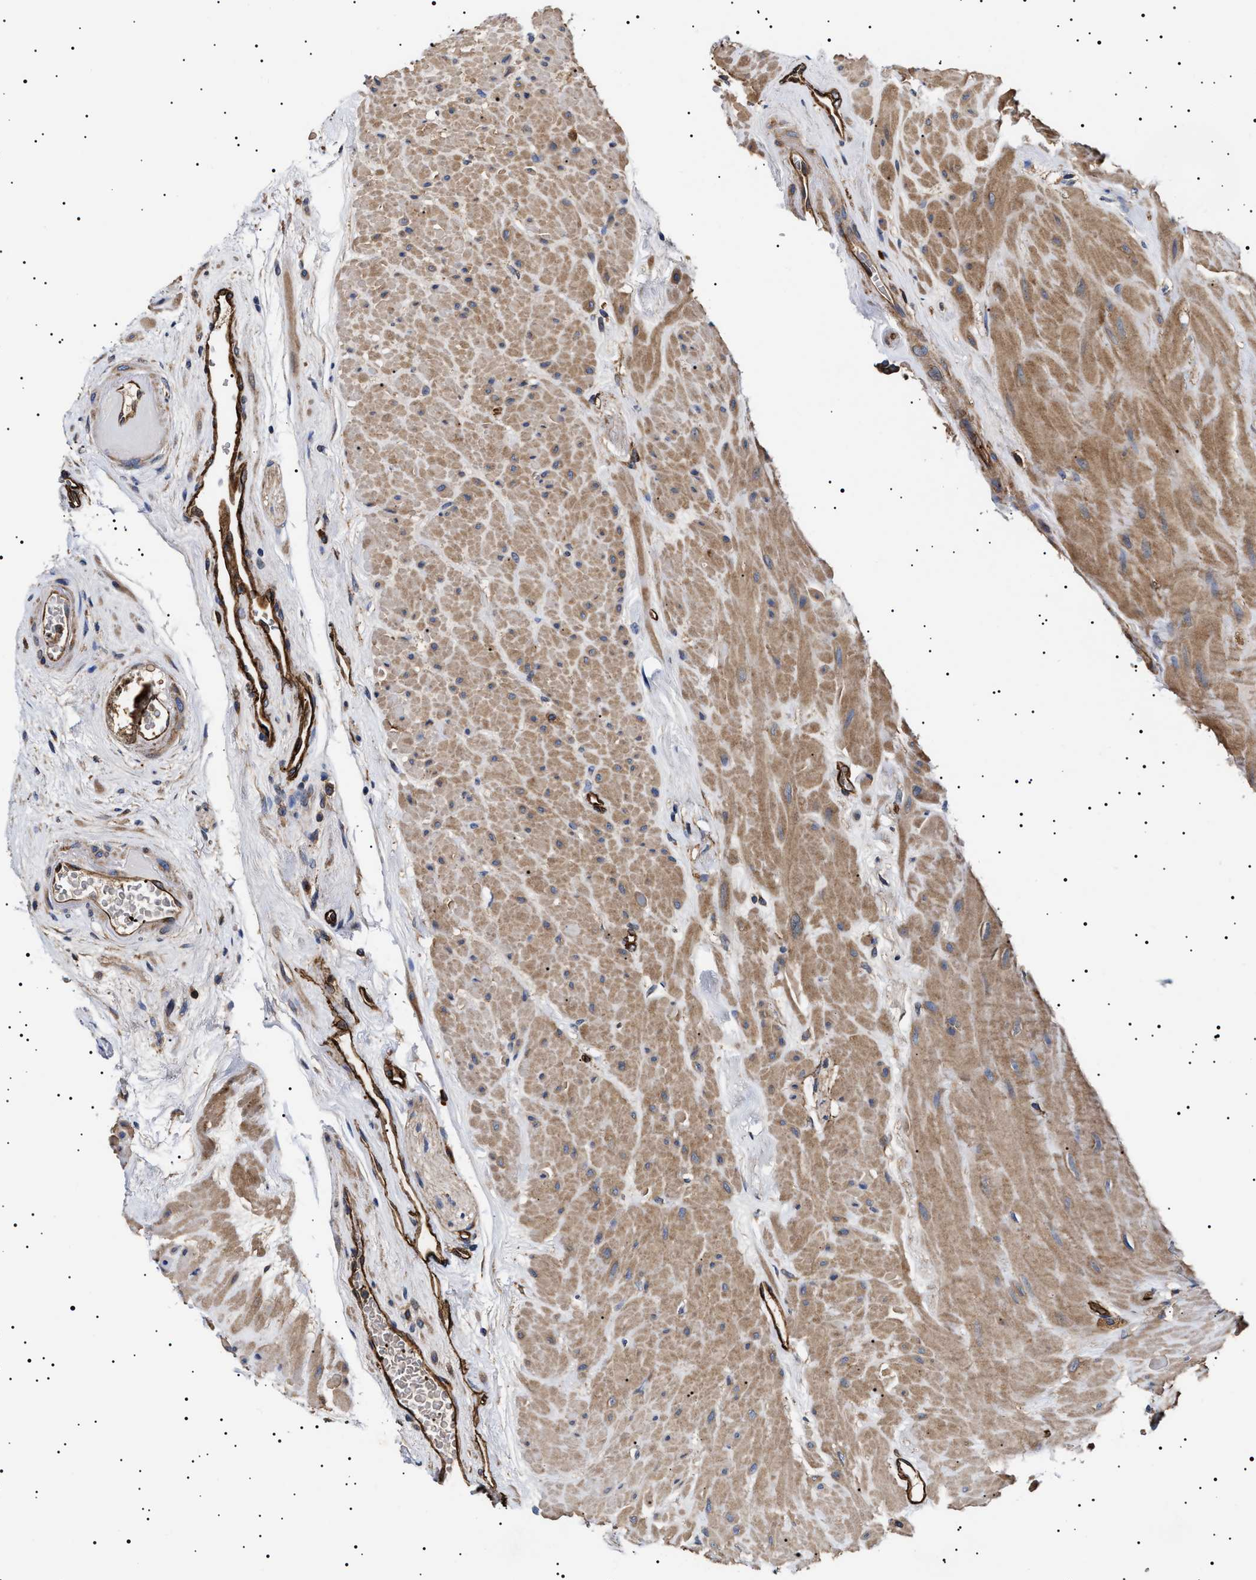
{"staining": {"intensity": "moderate", "quantity": ">75%", "location": "cytoplasmic/membranous"}, "tissue": "seminal vesicle", "cell_type": "Glandular cells", "image_type": "normal", "snomed": [{"axis": "morphology", "description": "Normal tissue, NOS"}, {"axis": "topography", "description": "Seminal veicle"}], "caption": "Moderate cytoplasmic/membranous staining is present in approximately >75% of glandular cells in unremarkable seminal vesicle.", "gene": "TPP2", "patient": {"sex": "male", "age": 68}}